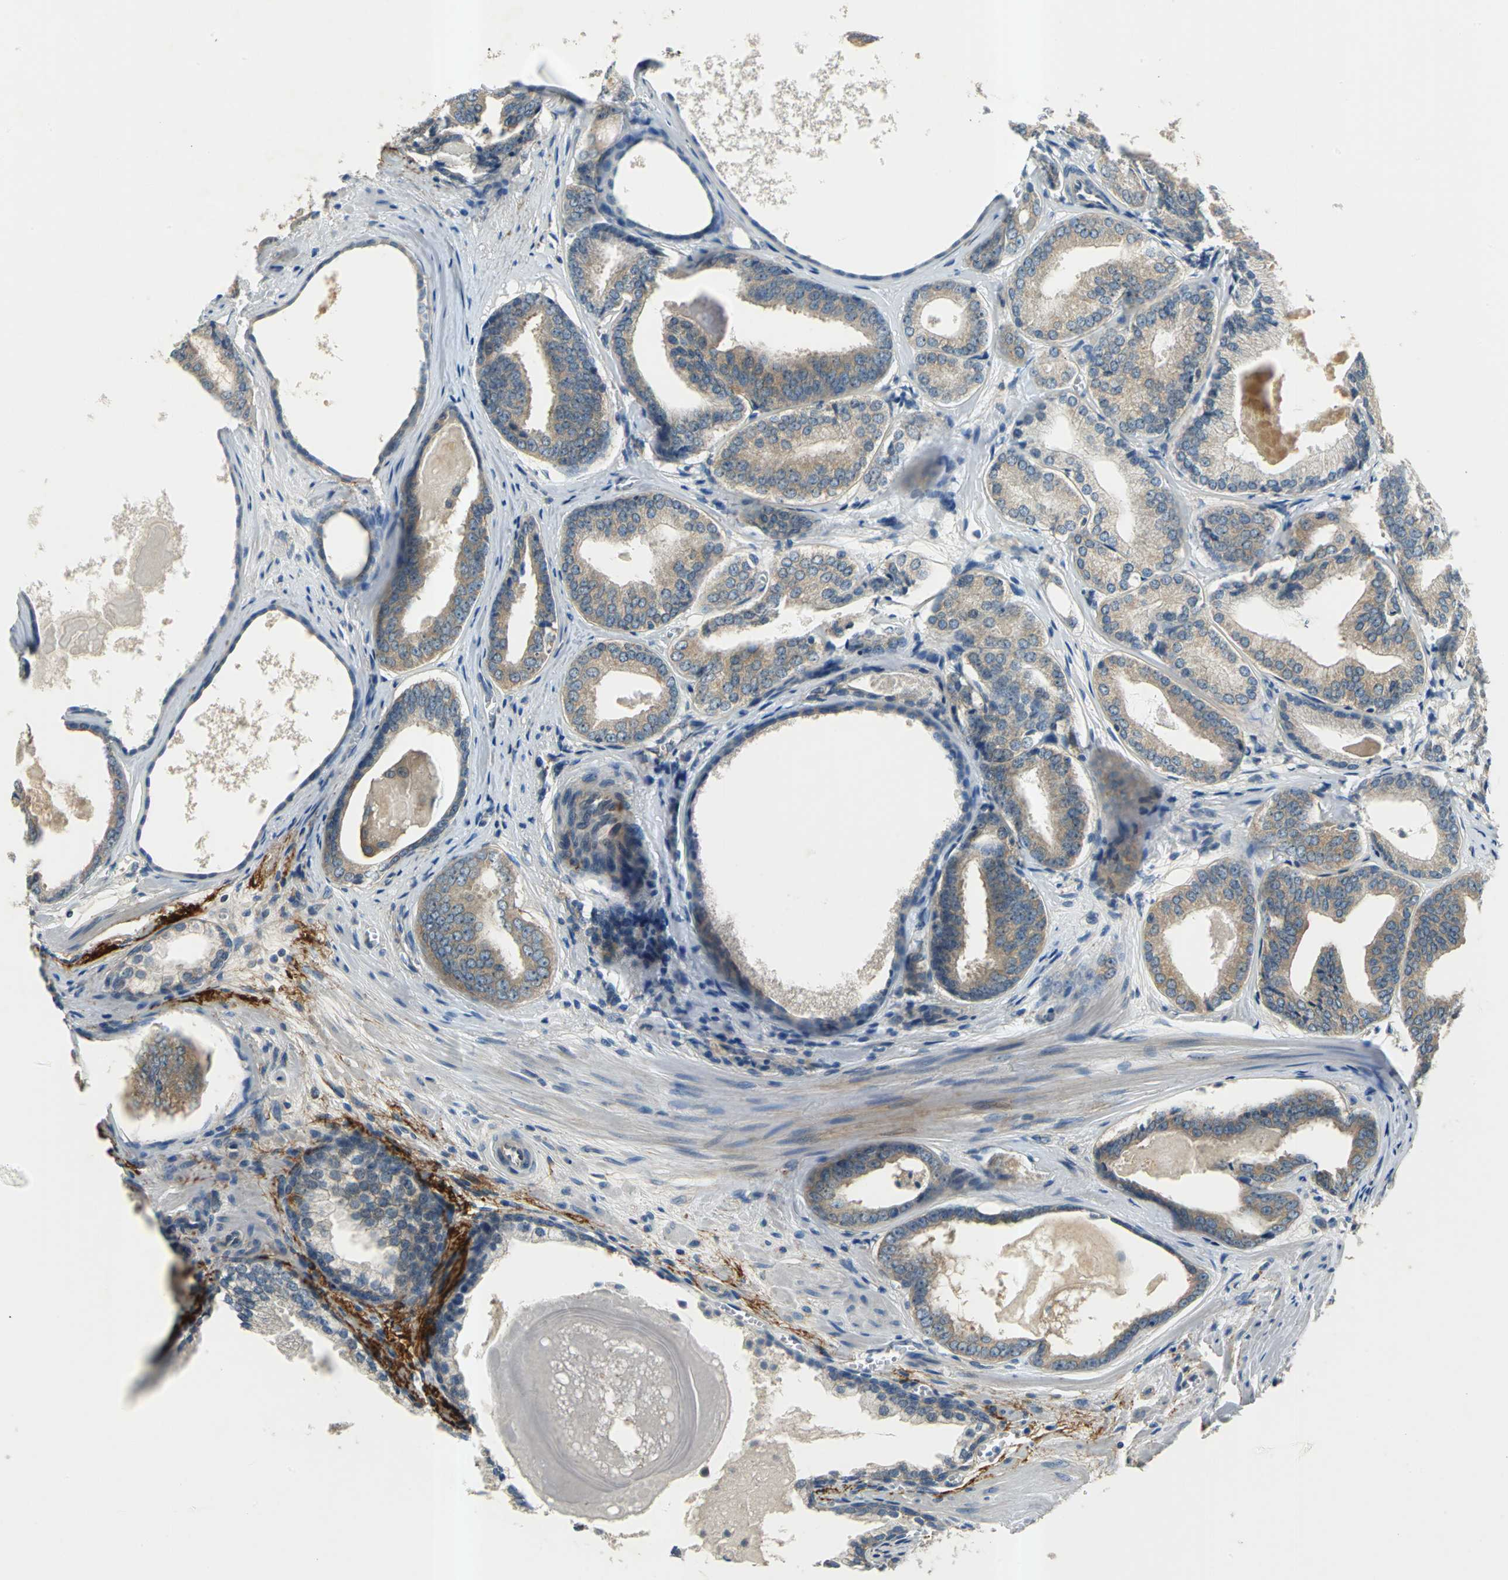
{"staining": {"intensity": "moderate", "quantity": ">75%", "location": "cytoplasmic/membranous"}, "tissue": "prostate cancer", "cell_type": "Tumor cells", "image_type": "cancer", "snomed": [{"axis": "morphology", "description": "Adenocarcinoma, Medium grade"}, {"axis": "topography", "description": "Prostate"}], "caption": "Prostate cancer (medium-grade adenocarcinoma) stained with a protein marker displays moderate staining in tumor cells.", "gene": "SLC16A7", "patient": {"sex": "male", "age": 79}}